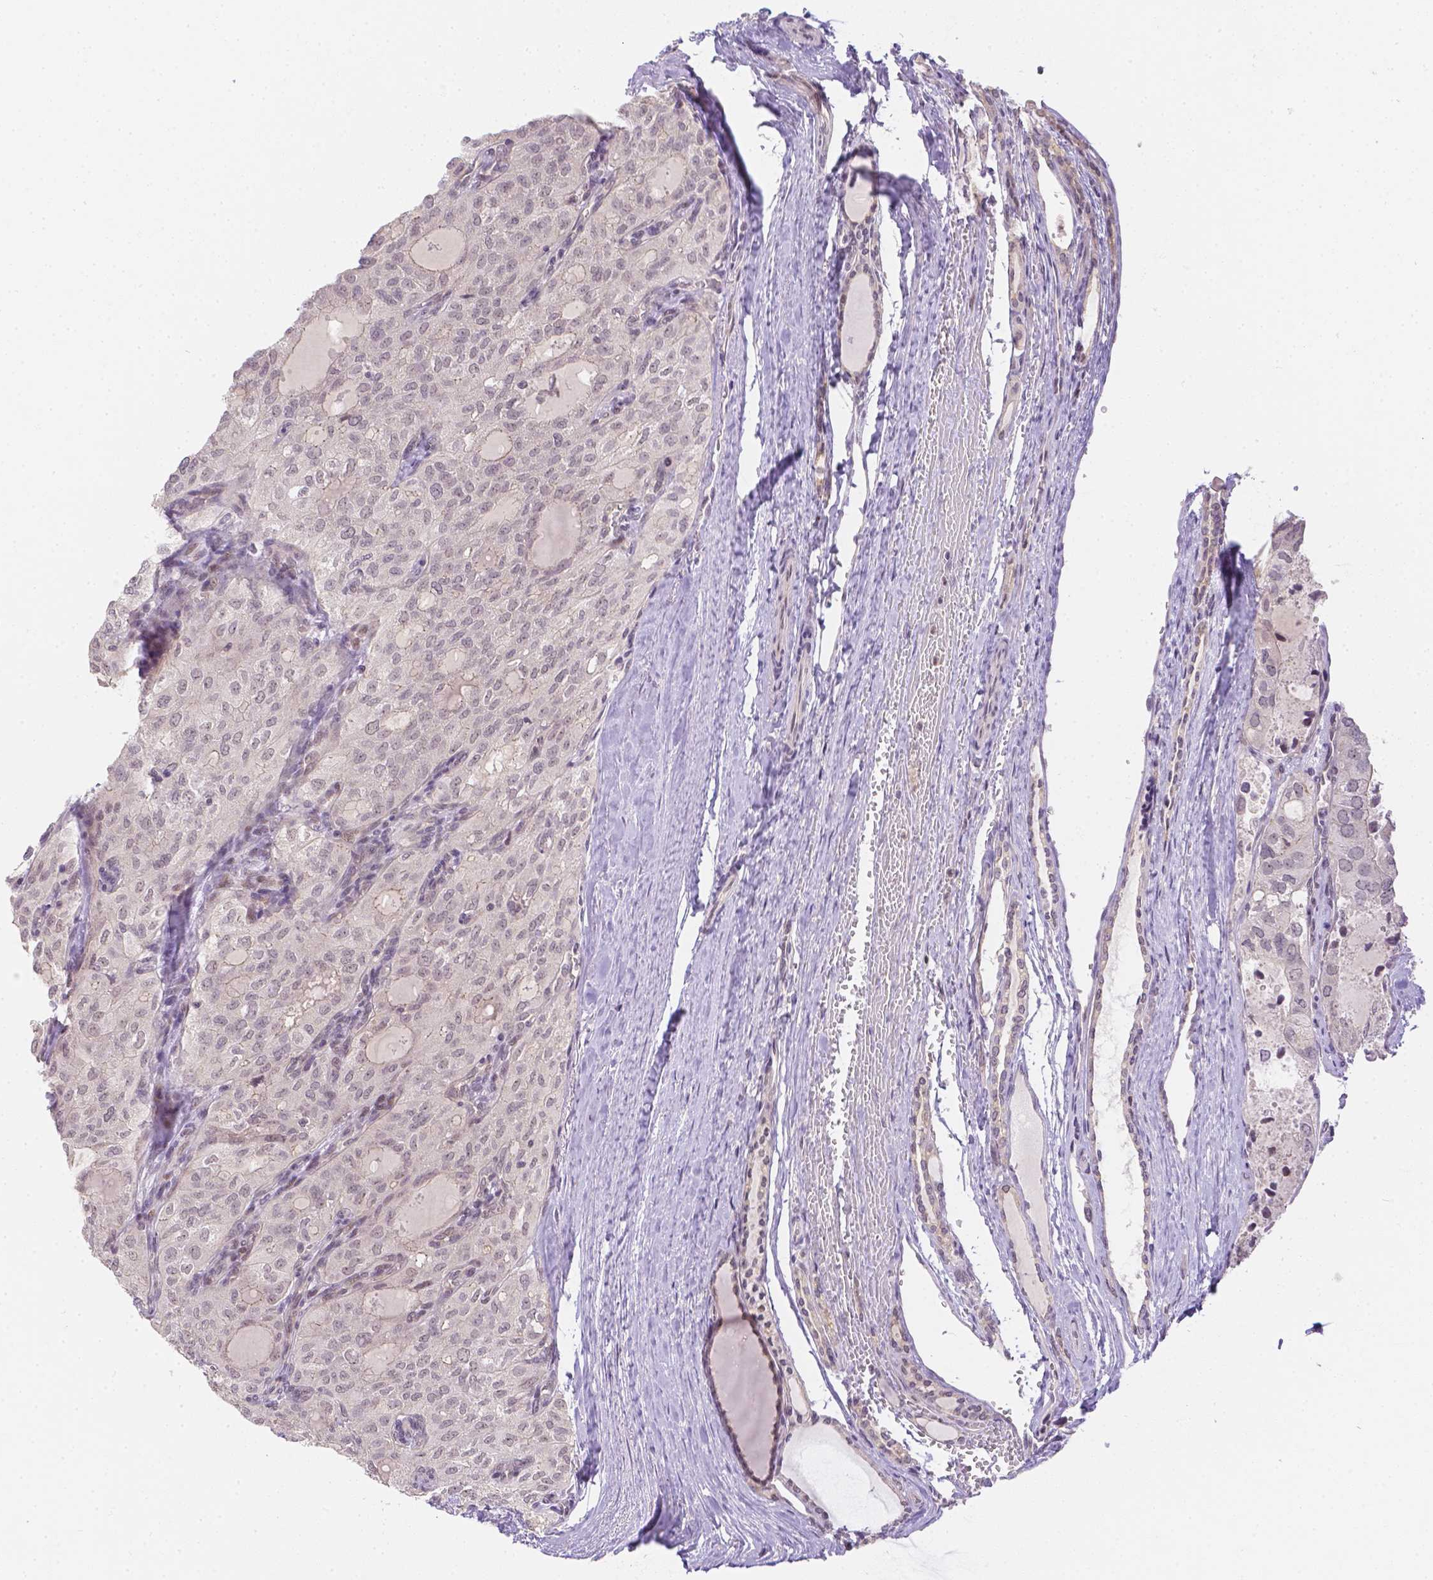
{"staining": {"intensity": "negative", "quantity": "none", "location": "none"}, "tissue": "thyroid cancer", "cell_type": "Tumor cells", "image_type": "cancer", "snomed": [{"axis": "morphology", "description": "Follicular adenoma carcinoma, NOS"}, {"axis": "topography", "description": "Thyroid gland"}], "caption": "Immunohistochemistry of thyroid cancer displays no staining in tumor cells.", "gene": "ZNF280B", "patient": {"sex": "male", "age": 75}}